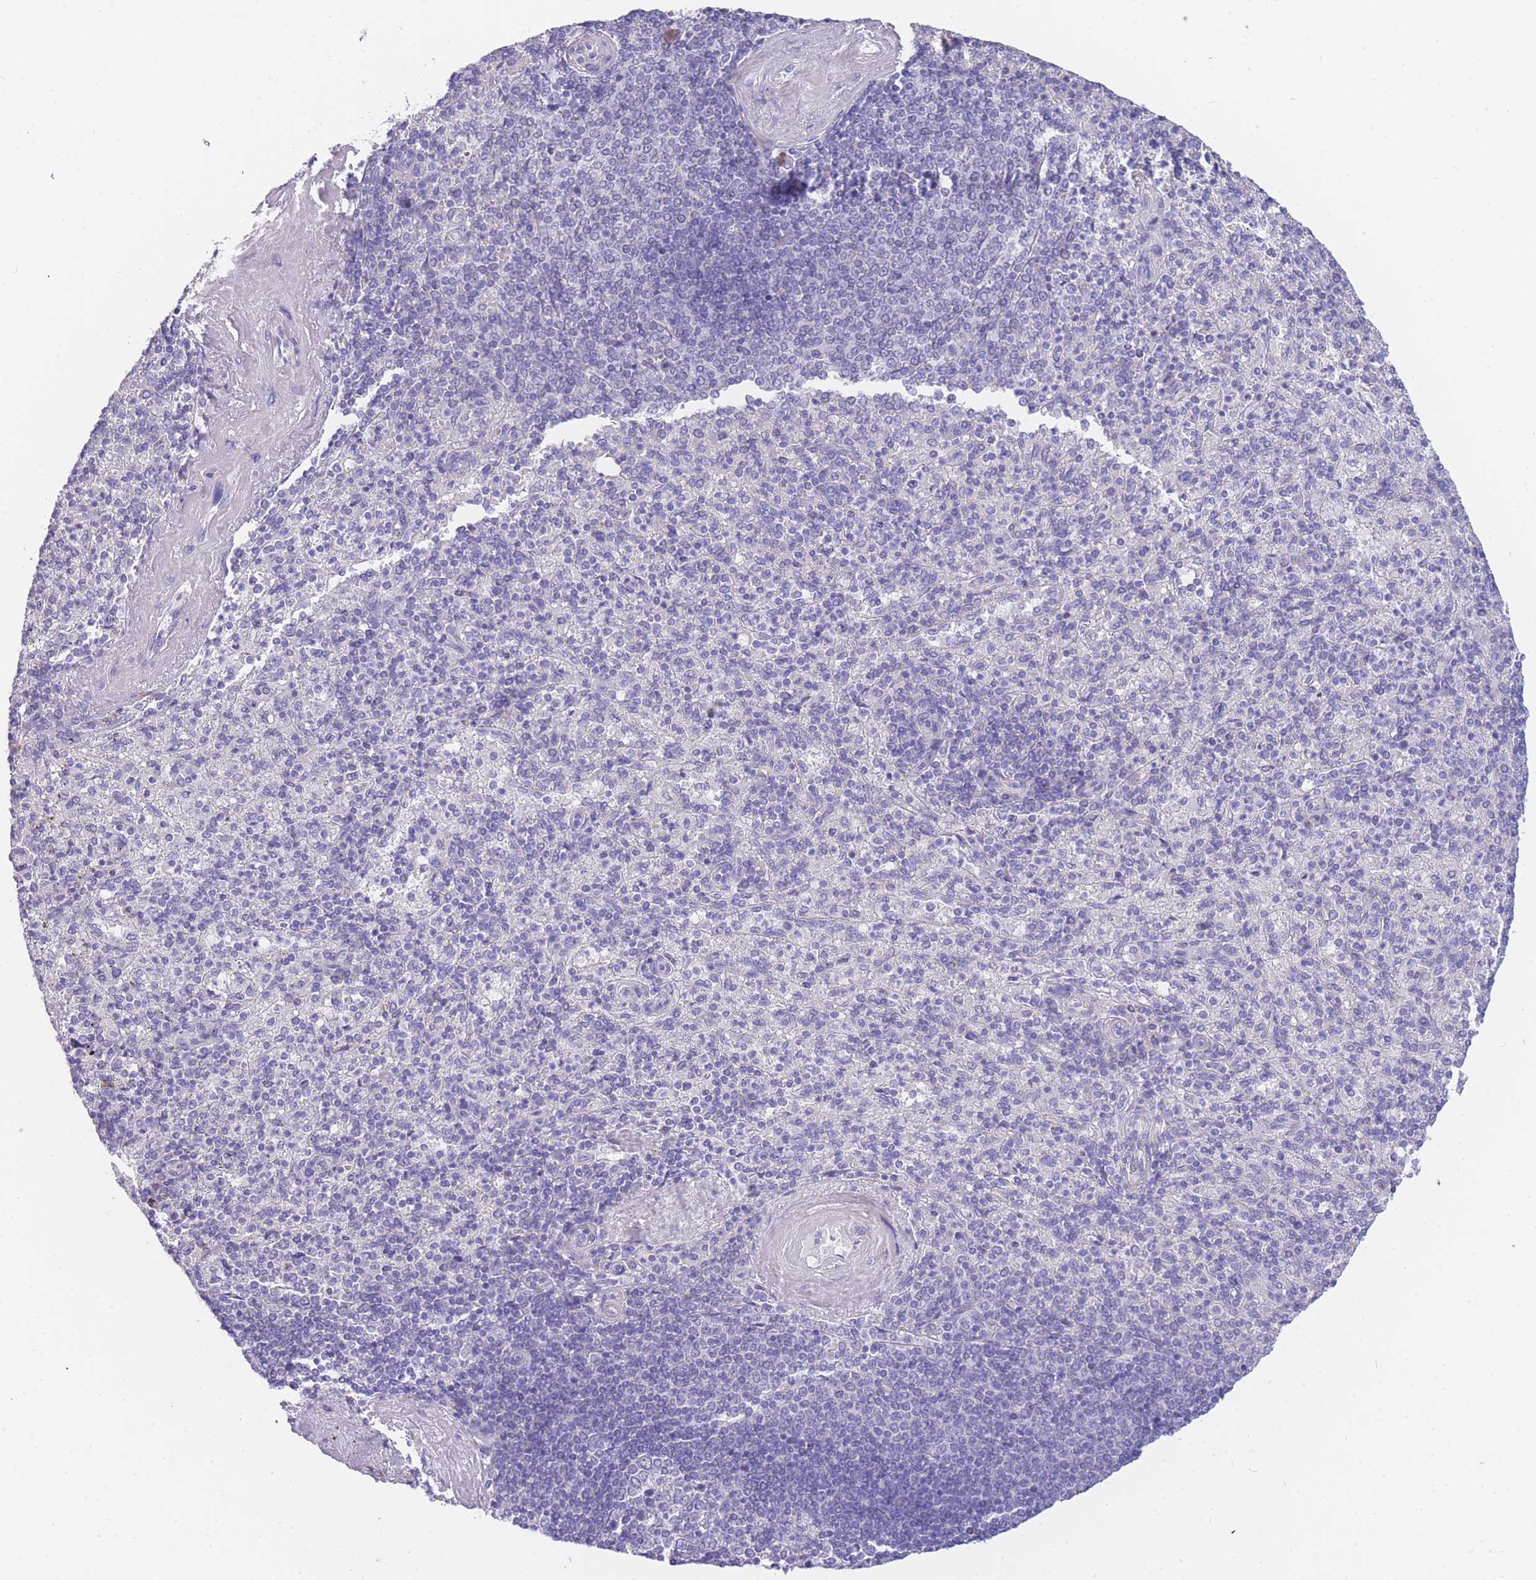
{"staining": {"intensity": "negative", "quantity": "none", "location": "none"}, "tissue": "spleen", "cell_type": "Cells in red pulp", "image_type": "normal", "snomed": [{"axis": "morphology", "description": "Normal tissue, NOS"}, {"axis": "topography", "description": "Spleen"}], "caption": "Histopathology image shows no significant protein expression in cells in red pulp of benign spleen.", "gene": "FRAT2", "patient": {"sex": "male", "age": 82}}